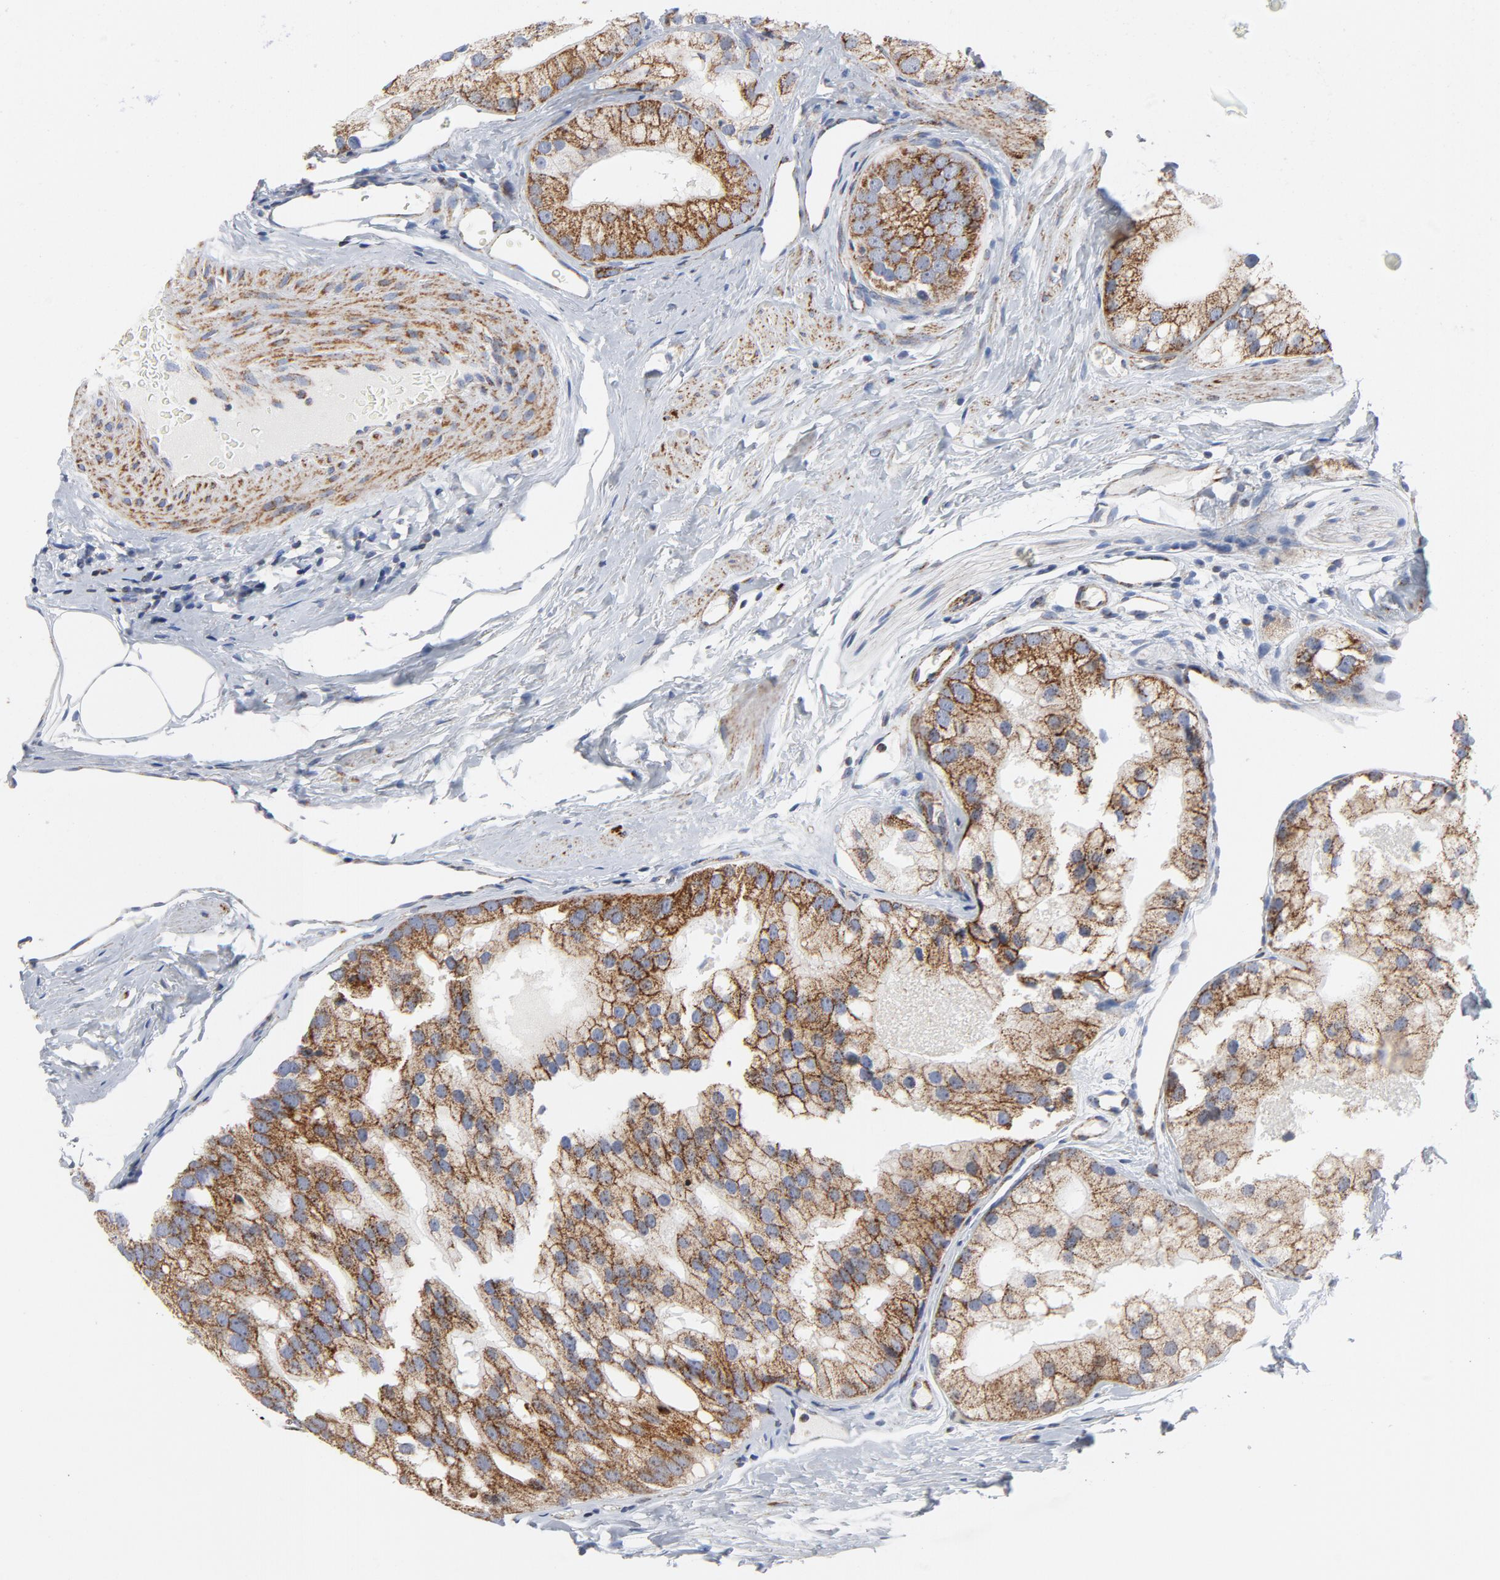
{"staining": {"intensity": "strong", "quantity": ">75%", "location": "cytoplasmic/membranous"}, "tissue": "prostate cancer", "cell_type": "Tumor cells", "image_type": "cancer", "snomed": [{"axis": "morphology", "description": "Adenocarcinoma, Low grade"}, {"axis": "topography", "description": "Prostate"}], "caption": "Human low-grade adenocarcinoma (prostate) stained with a brown dye reveals strong cytoplasmic/membranous positive staining in about >75% of tumor cells.", "gene": "CYCS", "patient": {"sex": "male", "age": 69}}